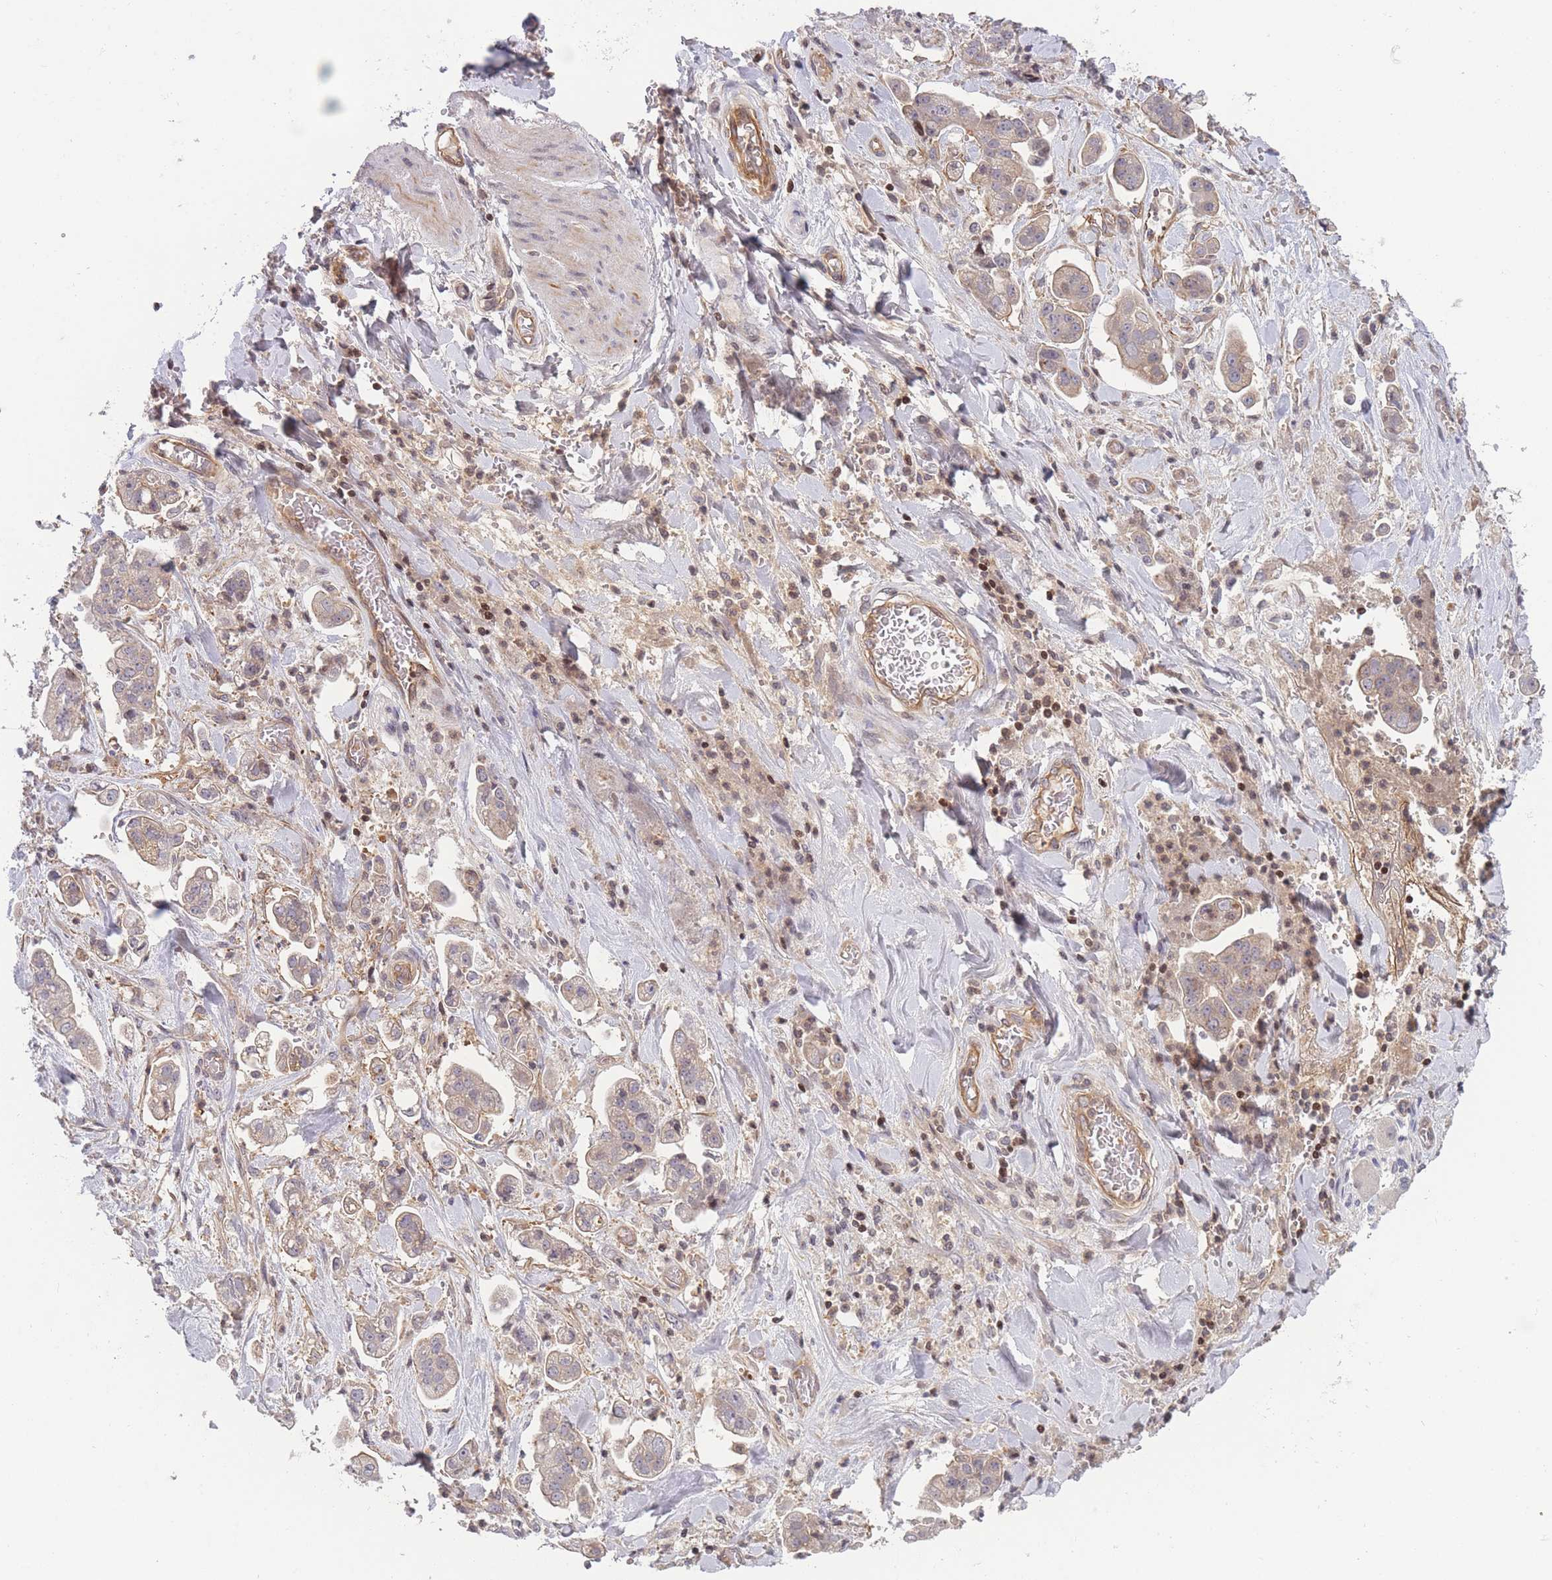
{"staining": {"intensity": "weak", "quantity": "<25%", "location": "cytoplasmic/membranous"}, "tissue": "stomach cancer", "cell_type": "Tumor cells", "image_type": "cancer", "snomed": [{"axis": "morphology", "description": "Adenocarcinoma, NOS"}, {"axis": "topography", "description": "Stomach"}], "caption": "This is a histopathology image of IHC staining of adenocarcinoma (stomach), which shows no expression in tumor cells.", "gene": "SLC35F5", "patient": {"sex": "male", "age": 62}}